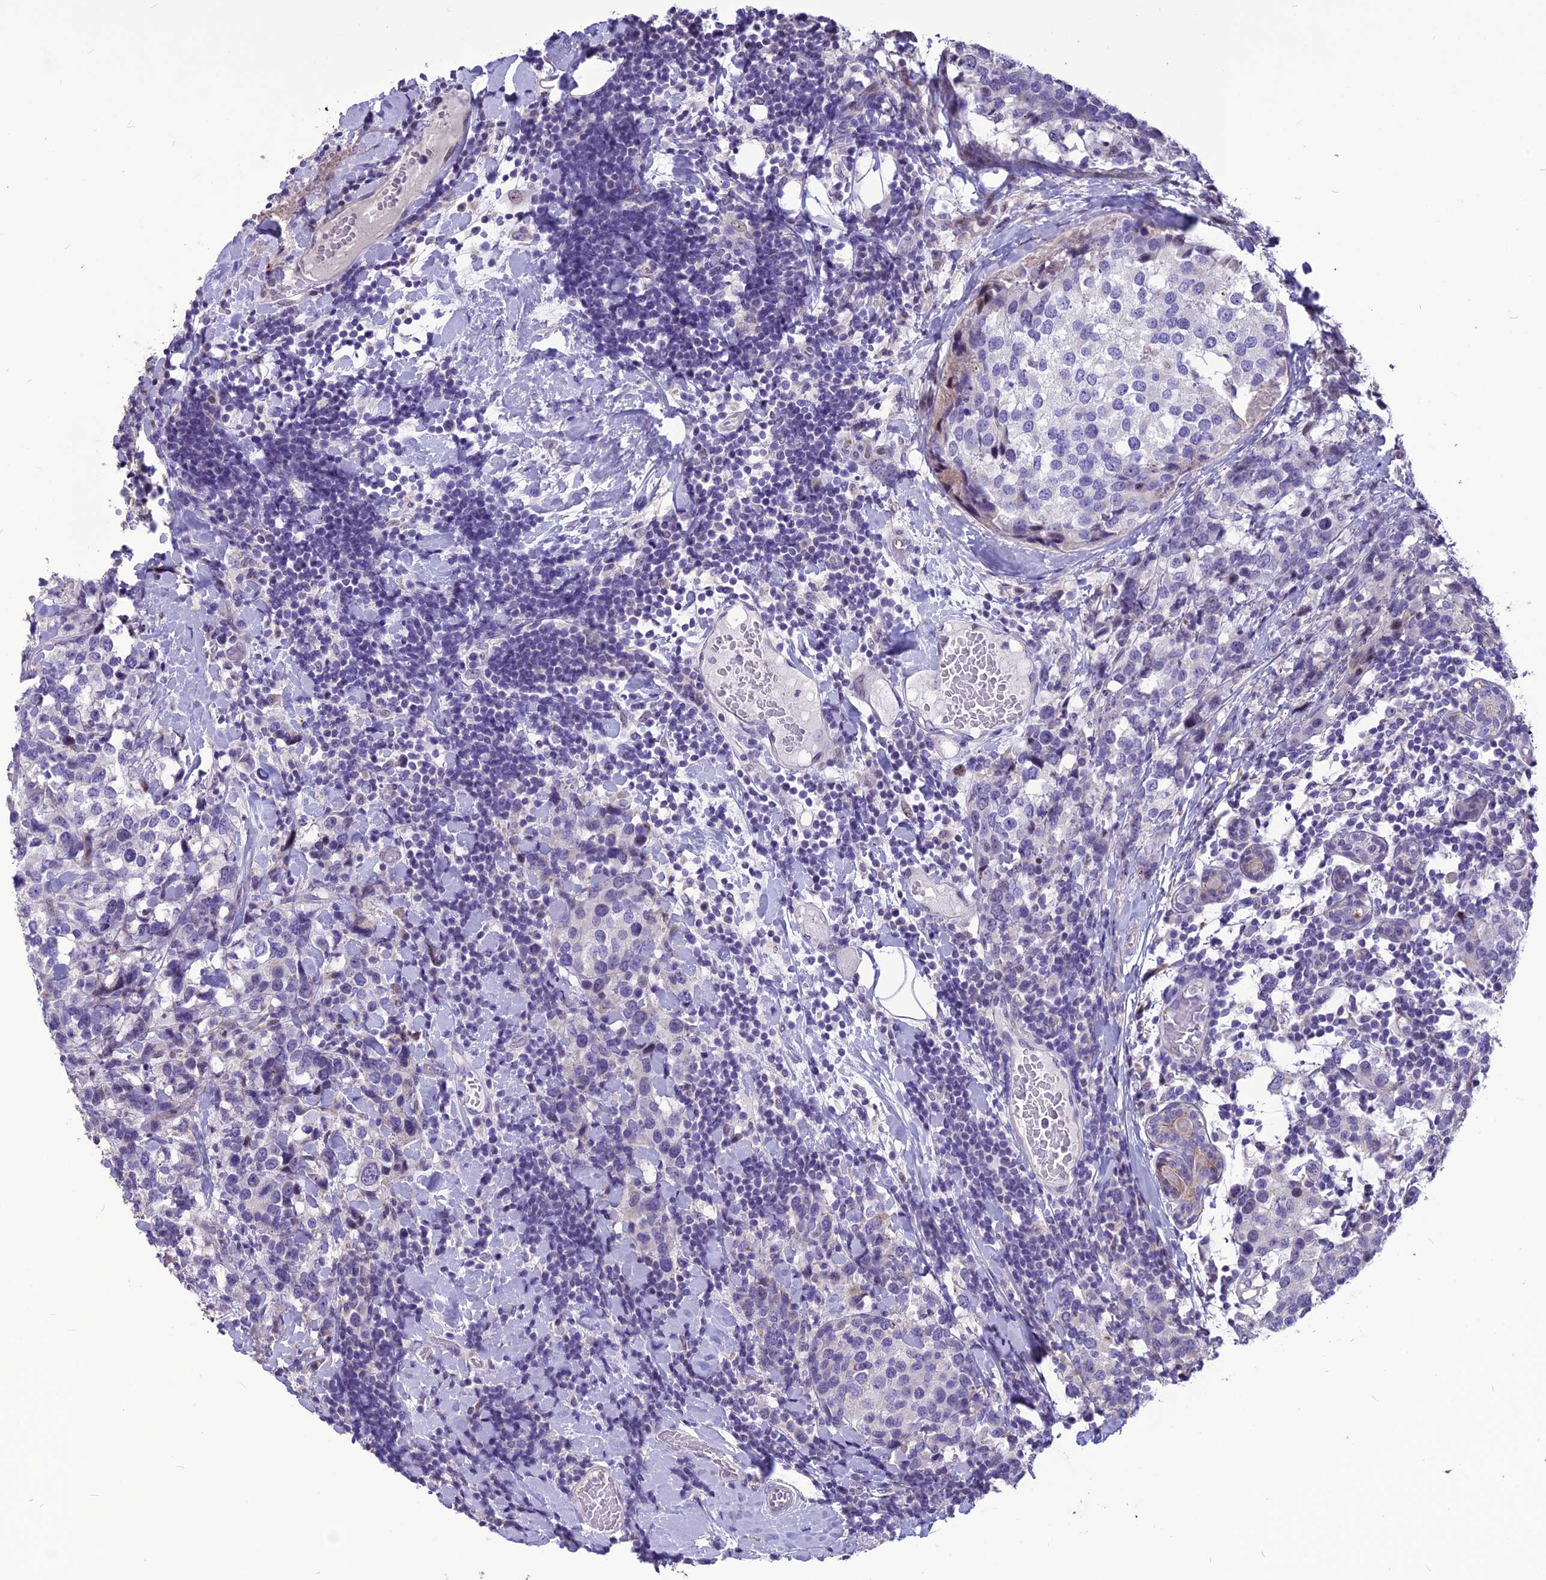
{"staining": {"intensity": "negative", "quantity": "none", "location": "none"}, "tissue": "breast cancer", "cell_type": "Tumor cells", "image_type": "cancer", "snomed": [{"axis": "morphology", "description": "Lobular carcinoma"}, {"axis": "topography", "description": "Breast"}], "caption": "Breast cancer (lobular carcinoma) was stained to show a protein in brown. There is no significant expression in tumor cells.", "gene": "SPG21", "patient": {"sex": "female", "age": 59}}